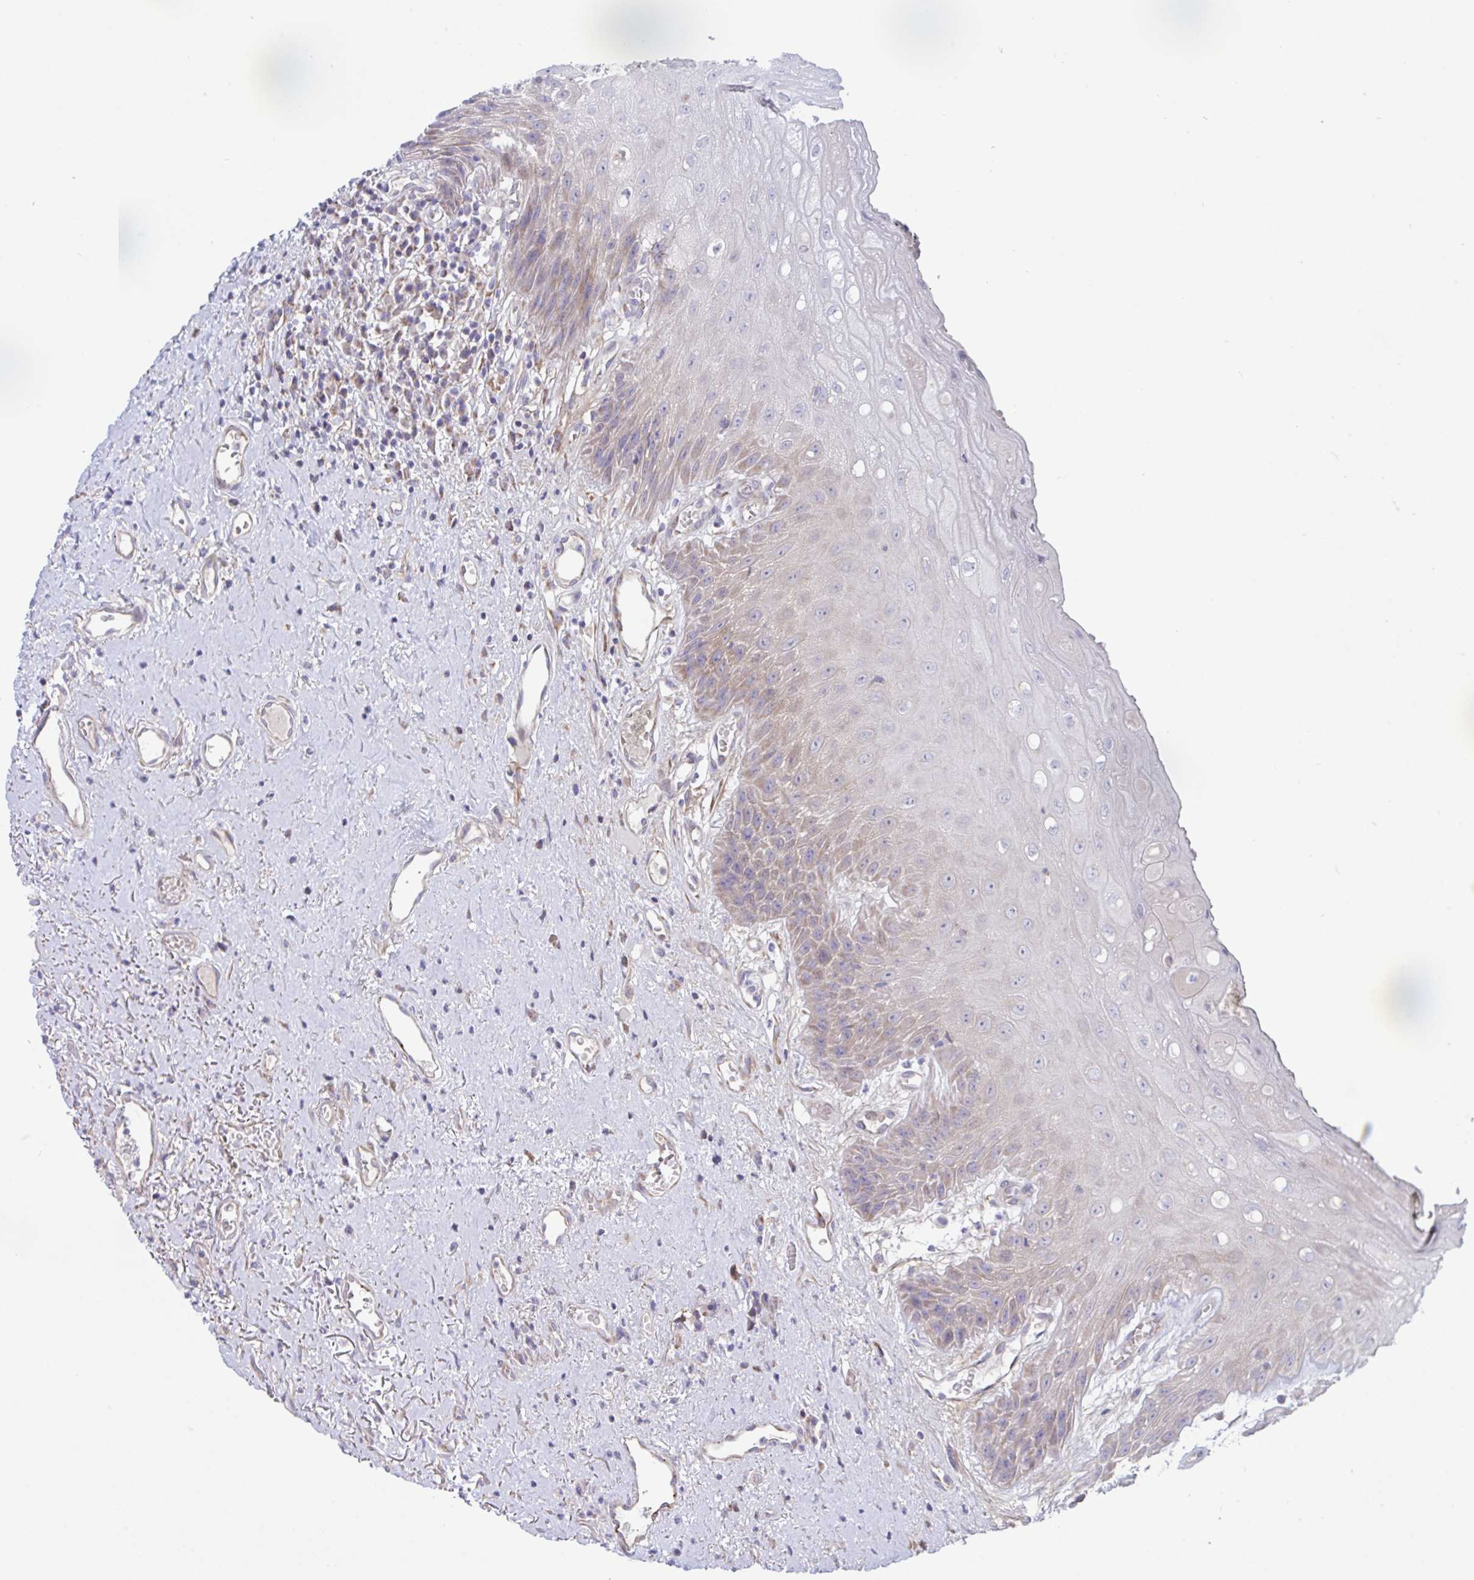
{"staining": {"intensity": "moderate", "quantity": "<25%", "location": "cytoplasmic/membranous"}, "tissue": "oral mucosa", "cell_type": "Squamous epithelial cells", "image_type": "normal", "snomed": [{"axis": "morphology", "description": "Normal tissue, NOS"}, {"axis": "morphology", "description": "Squamous cell carcinoma, NOS"}, {"axis": "topography", "description": "Oral tissue"}, {"axis": "topography", "description": "Peripheral nerve tissue"}, {"axis": "topography", "description": "Head-Neck"}], "caption": "A histopathology image of human oral mucosa stained for a protein reveals moderate cytoplasmic/membranous brown staining in squamous epithelial cells. The staining was performed using DAB, with brown indicating positive protein expression. Nuclei are stained blue with hematoxylin.", "gene": "IL37", "patient": {"sex": "female", "age": 59}}